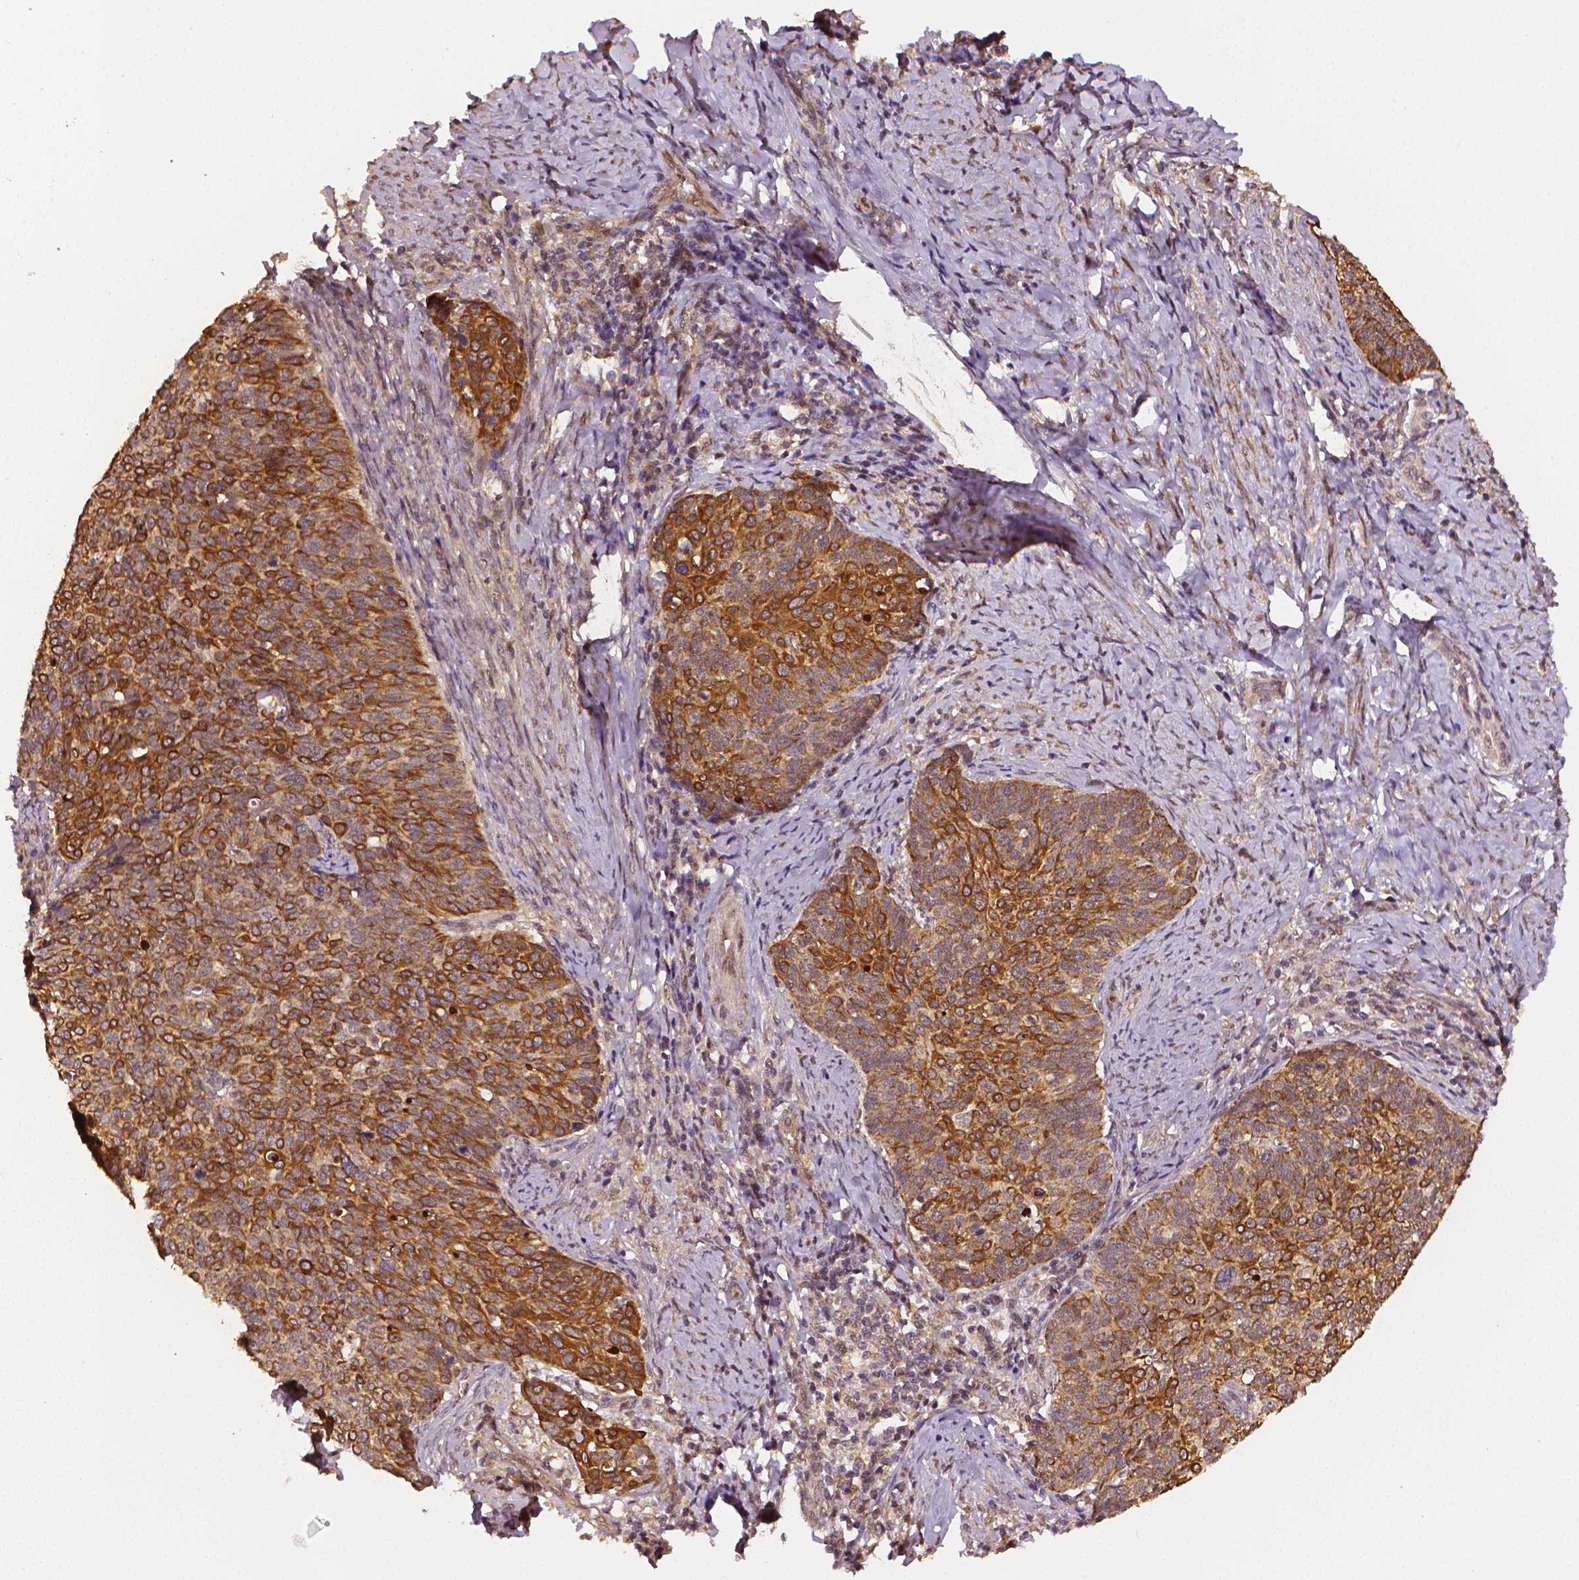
{"staining": {"intensity": "strong", "quantity": "25%-75%", "location": "cytoplasmic/membranous"}, "tissue": "cervical cancer", "cell_type": "Tumor cells", "image_type": "cancer", "snomed": [{"axis": "morphology", "description": "Normal tissue, NOS"}, {"axis": "morphology", "description": "Squamous cell carcinoma, NOS"}, {"axis": "topography", "description": "Cervix"}], "caption": "Cervical cancer (squamous cell carcinoma) stained with a brown dye displays strong cytoplasmic/membranous positive expression in about 25%-75% of tumor cells.", "gene": "STAT3", "patient": {"sex": "female", "age": 39}}